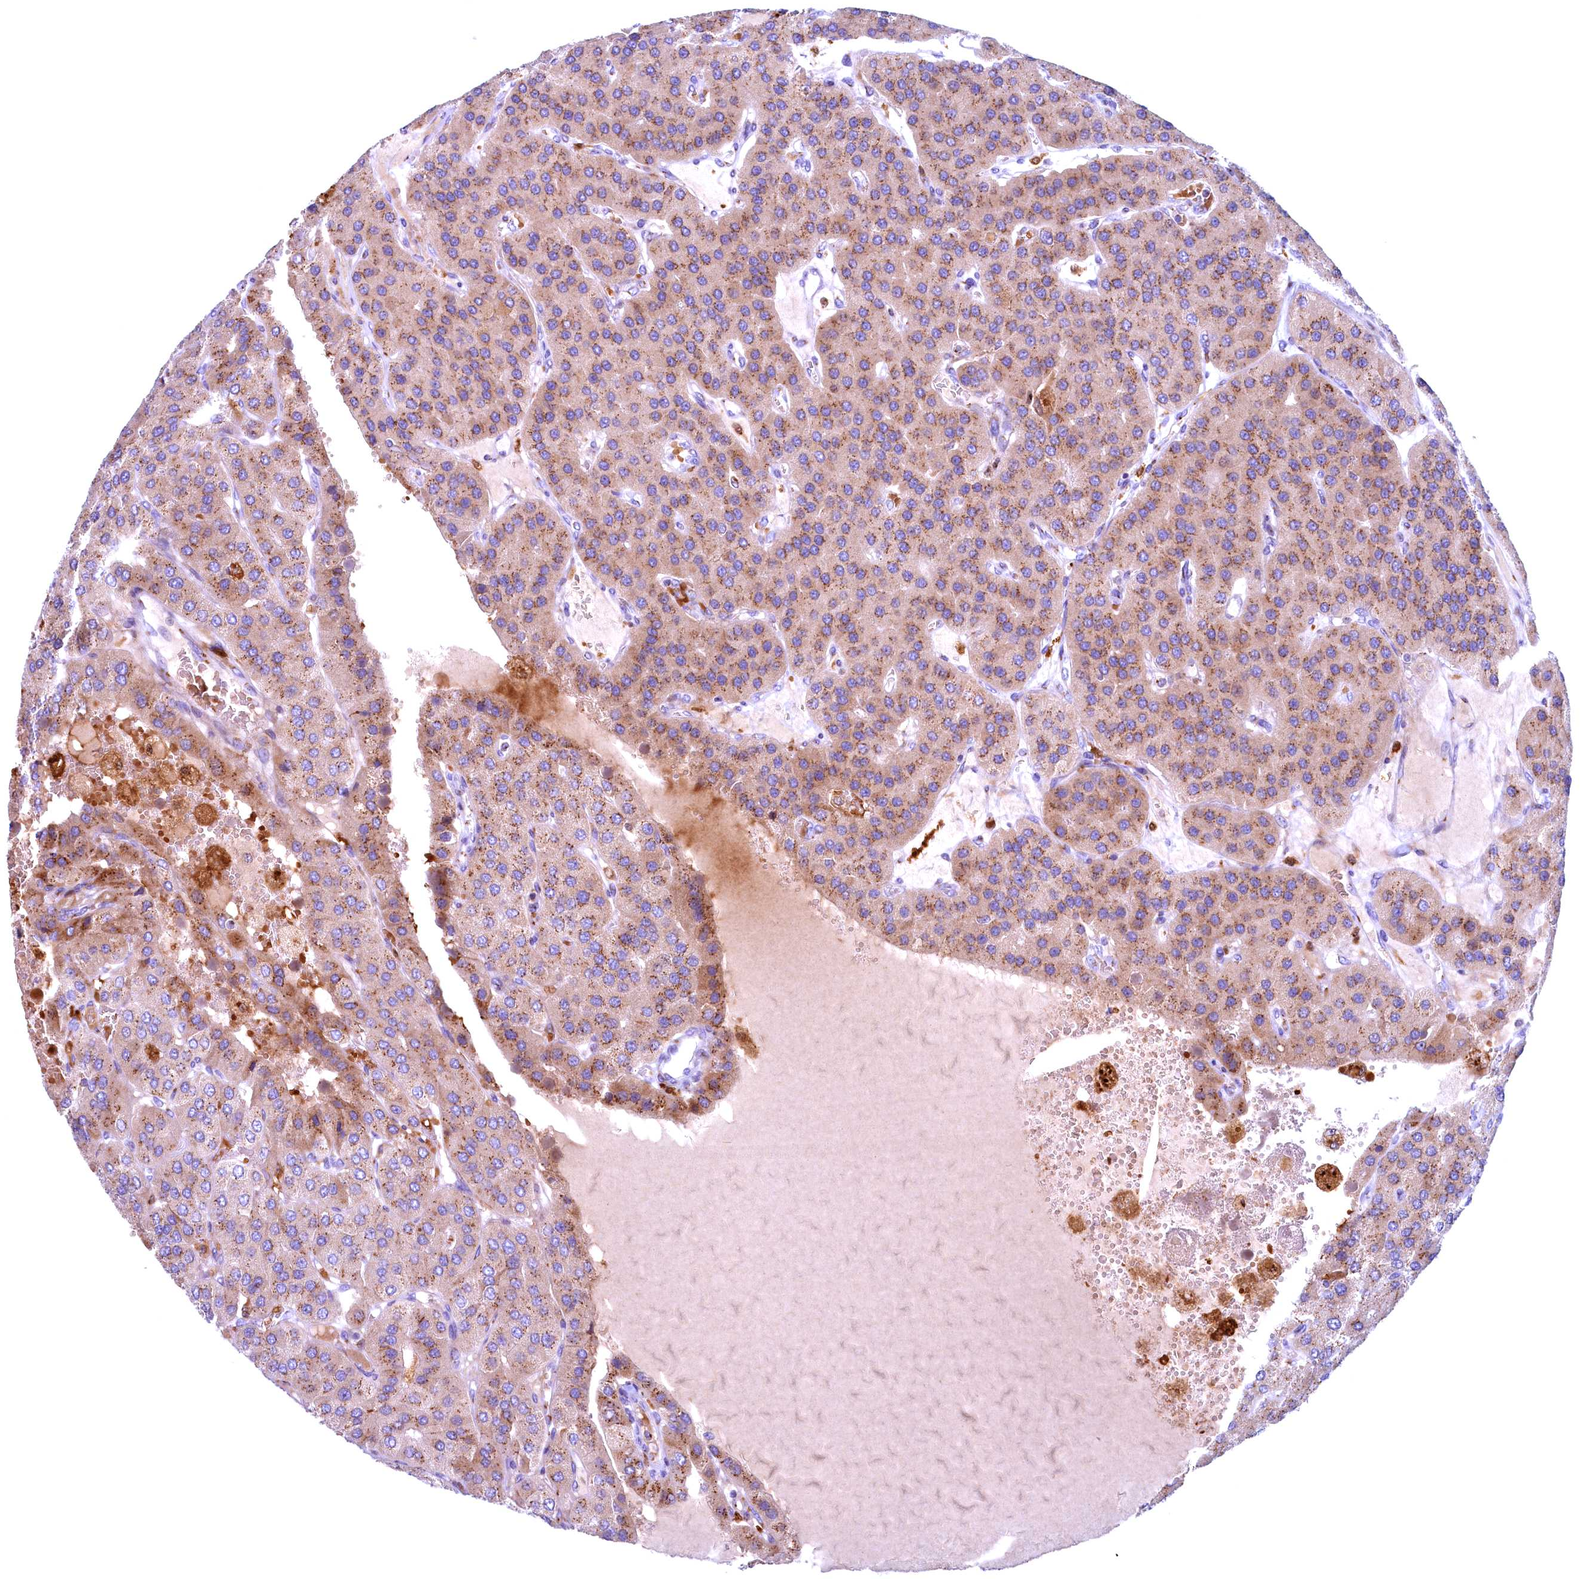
{"staining": {"intensity": "moderate", "quantity": ">75%", "location": "cytoplasmic/membranous"}, "tissue": "parathyroid gland", "cell_type": "Glandular cells", "image_type": "normal", "snomed": [{"axis": "morphology", "description": "Normal tissue, NOS"}, {"axis": "morphology", "description": "Adenoma, NOS"}, {"axis": "topography", "description": "Parathyroid gland"}], "caption": "Immunohistochemical staining of unremarkable human parathyroid gland displays moderate cytoplasmic/membranous protein expression in about >75% of glandular cells. Ihc stains the protein in brown and the nuclei are stained blue.", "gene": "BLVRB", "patient": {"sex": "female", "age": 86}}